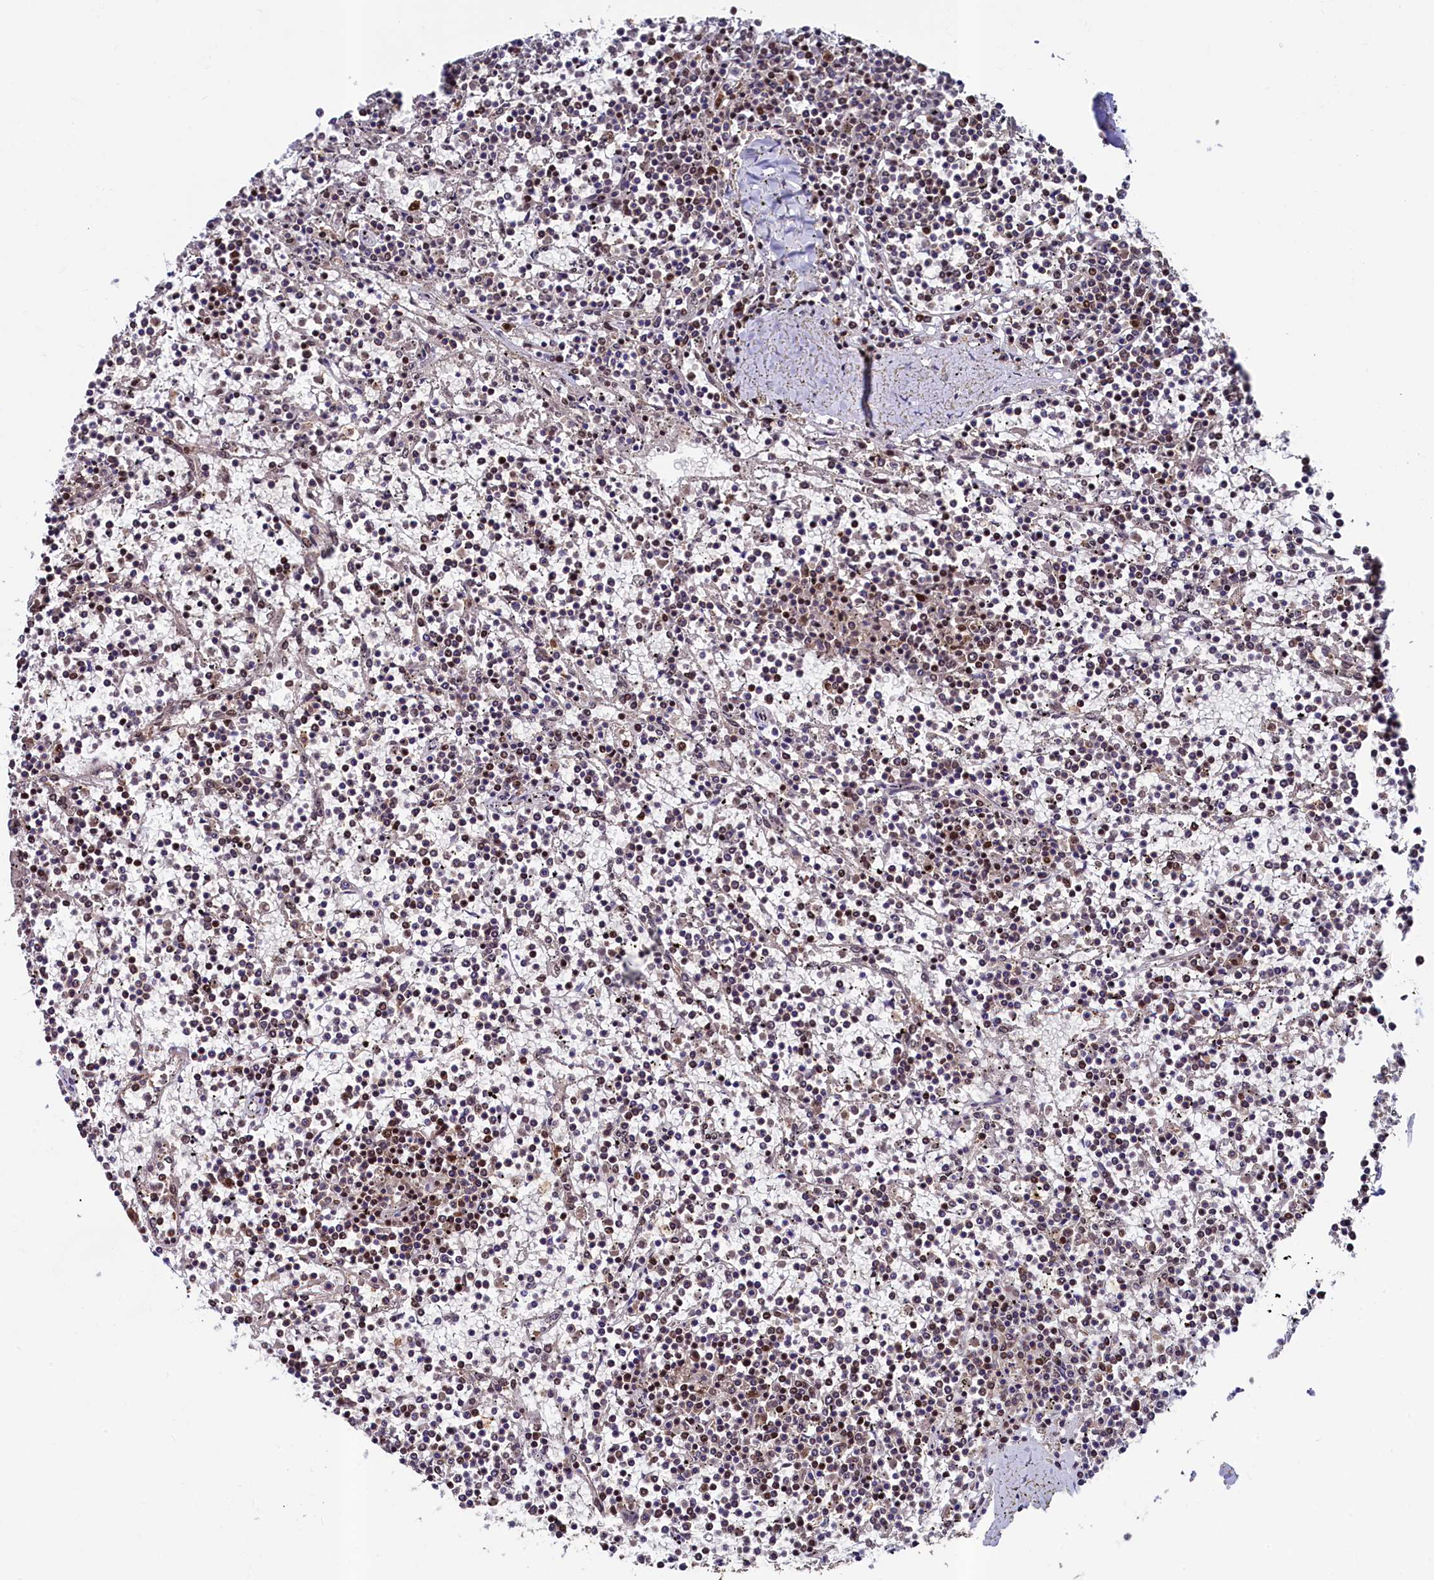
{"staining": {"intensity": "moderate", "quantity": "25%-75%", "location": "nuclear"}, "tissue": "lymphoma", "cell_type": "Tumor cells", "image_type": "cancer", "snomed": [{"axis": "morphology", "description": "Malignant lymphoma, non-Hodgkin's type, Low grade"}, {"axis": "topography", "description": "Spleen"}], "caption": "Human lymphoma stained for a protein (brown) shows moderate nuclear positive expression in about 25%-75% of tumor cells.", "gene": "LEO1", "patient": {"sex": "female", "age": 19}}